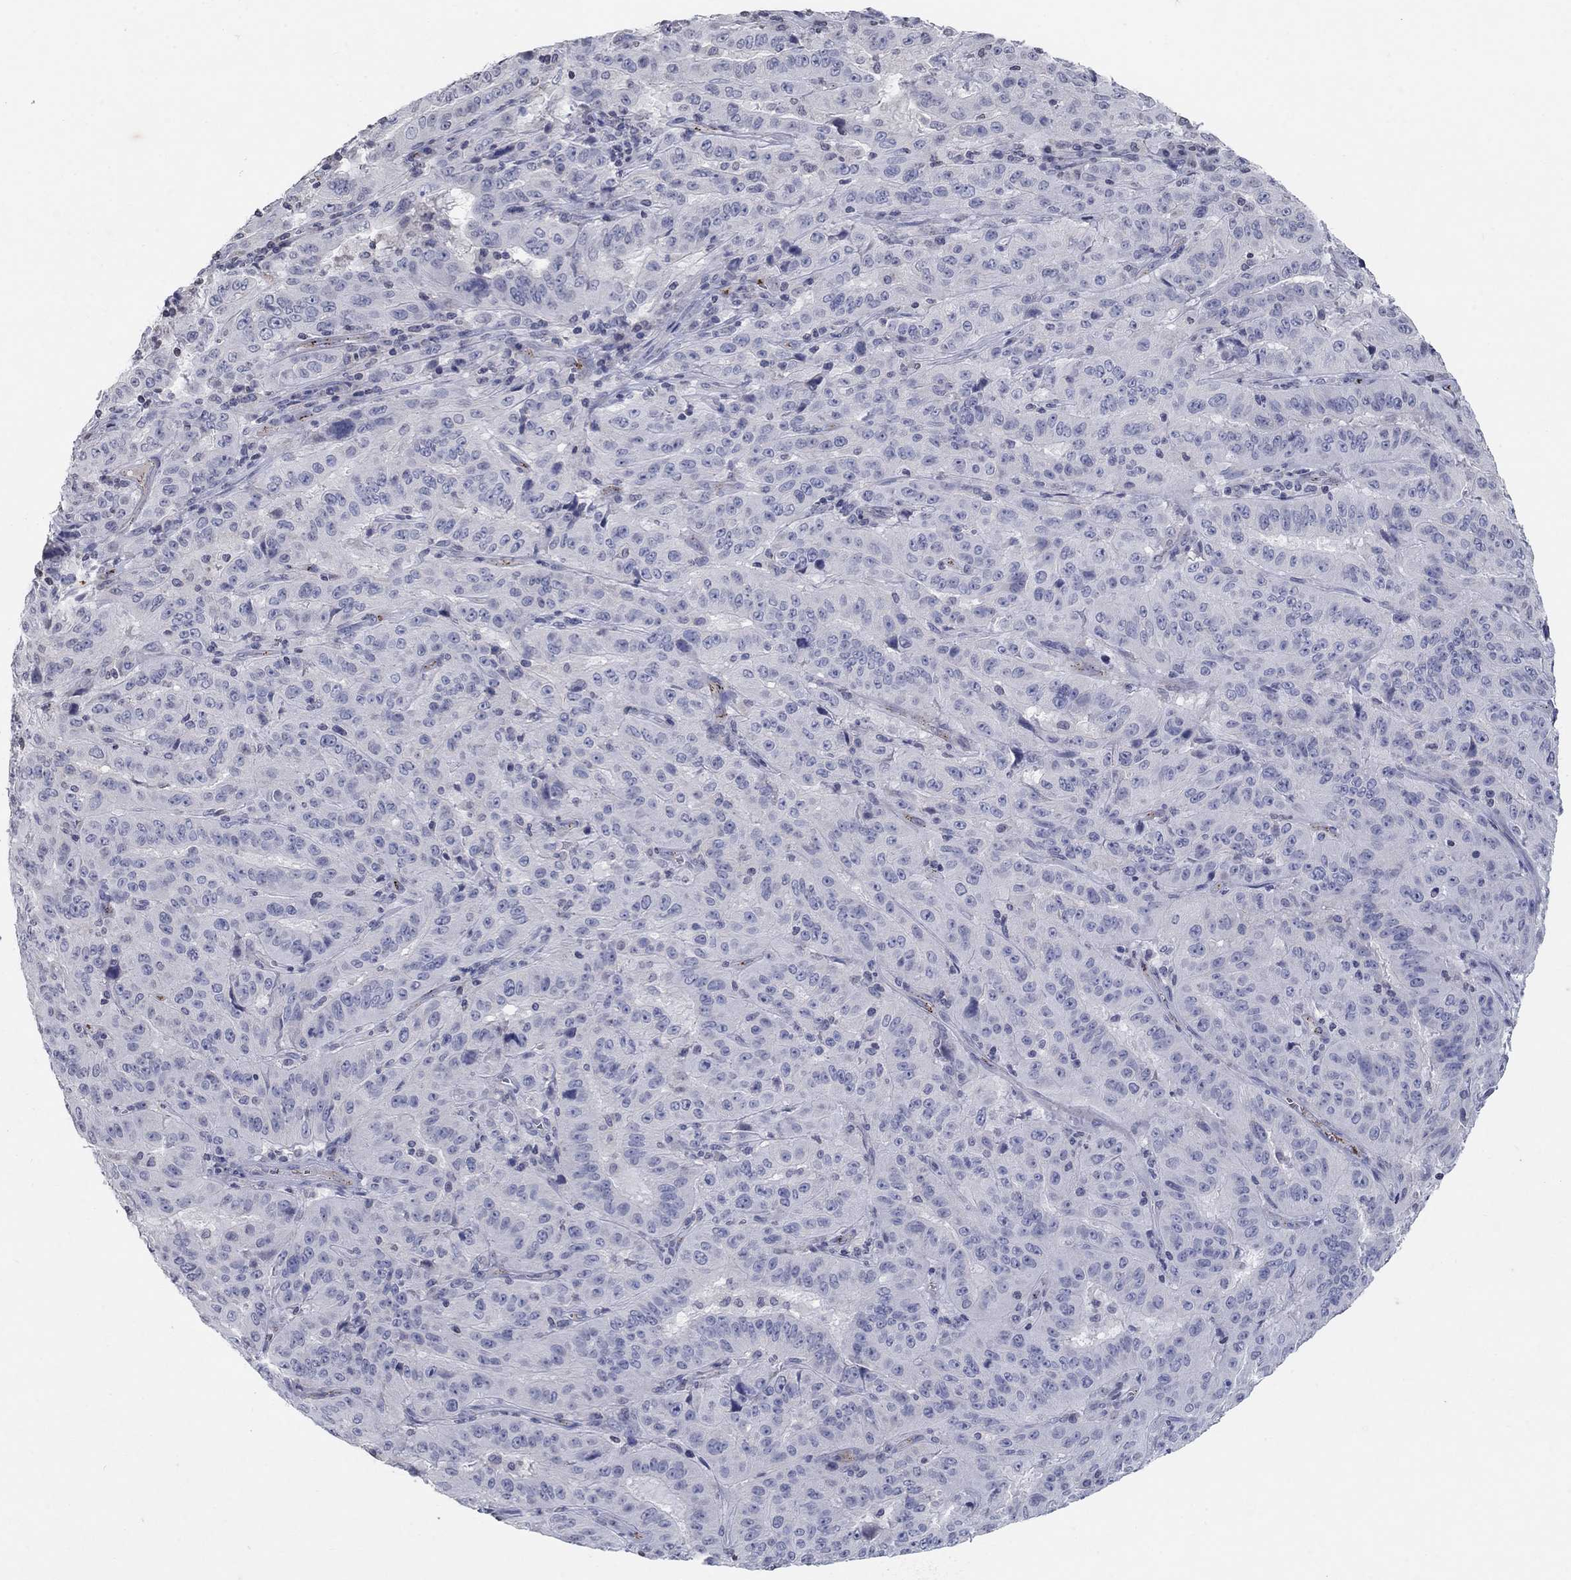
{"staining": {"intensity": "negative", "quantity": "none", "location": "none"}, "tissue": "pancreatic cancer", "cell_type": "Tumor cells", "image_type": "cancer", "snomed": [{"axis": "morphology", "description": "Adenocarcinoma, NOS"}, {"axis": "topography", "description": "Pancreas"}], "caption": "IHC micrograph of pancreatic cancer stained for a protein (brown), which exhibits no expression in tumor cells. (IHC, brightfield microscopy, high magnification).", "gene": "TINAG", "patient": {"sex": "male", "age": 63}}